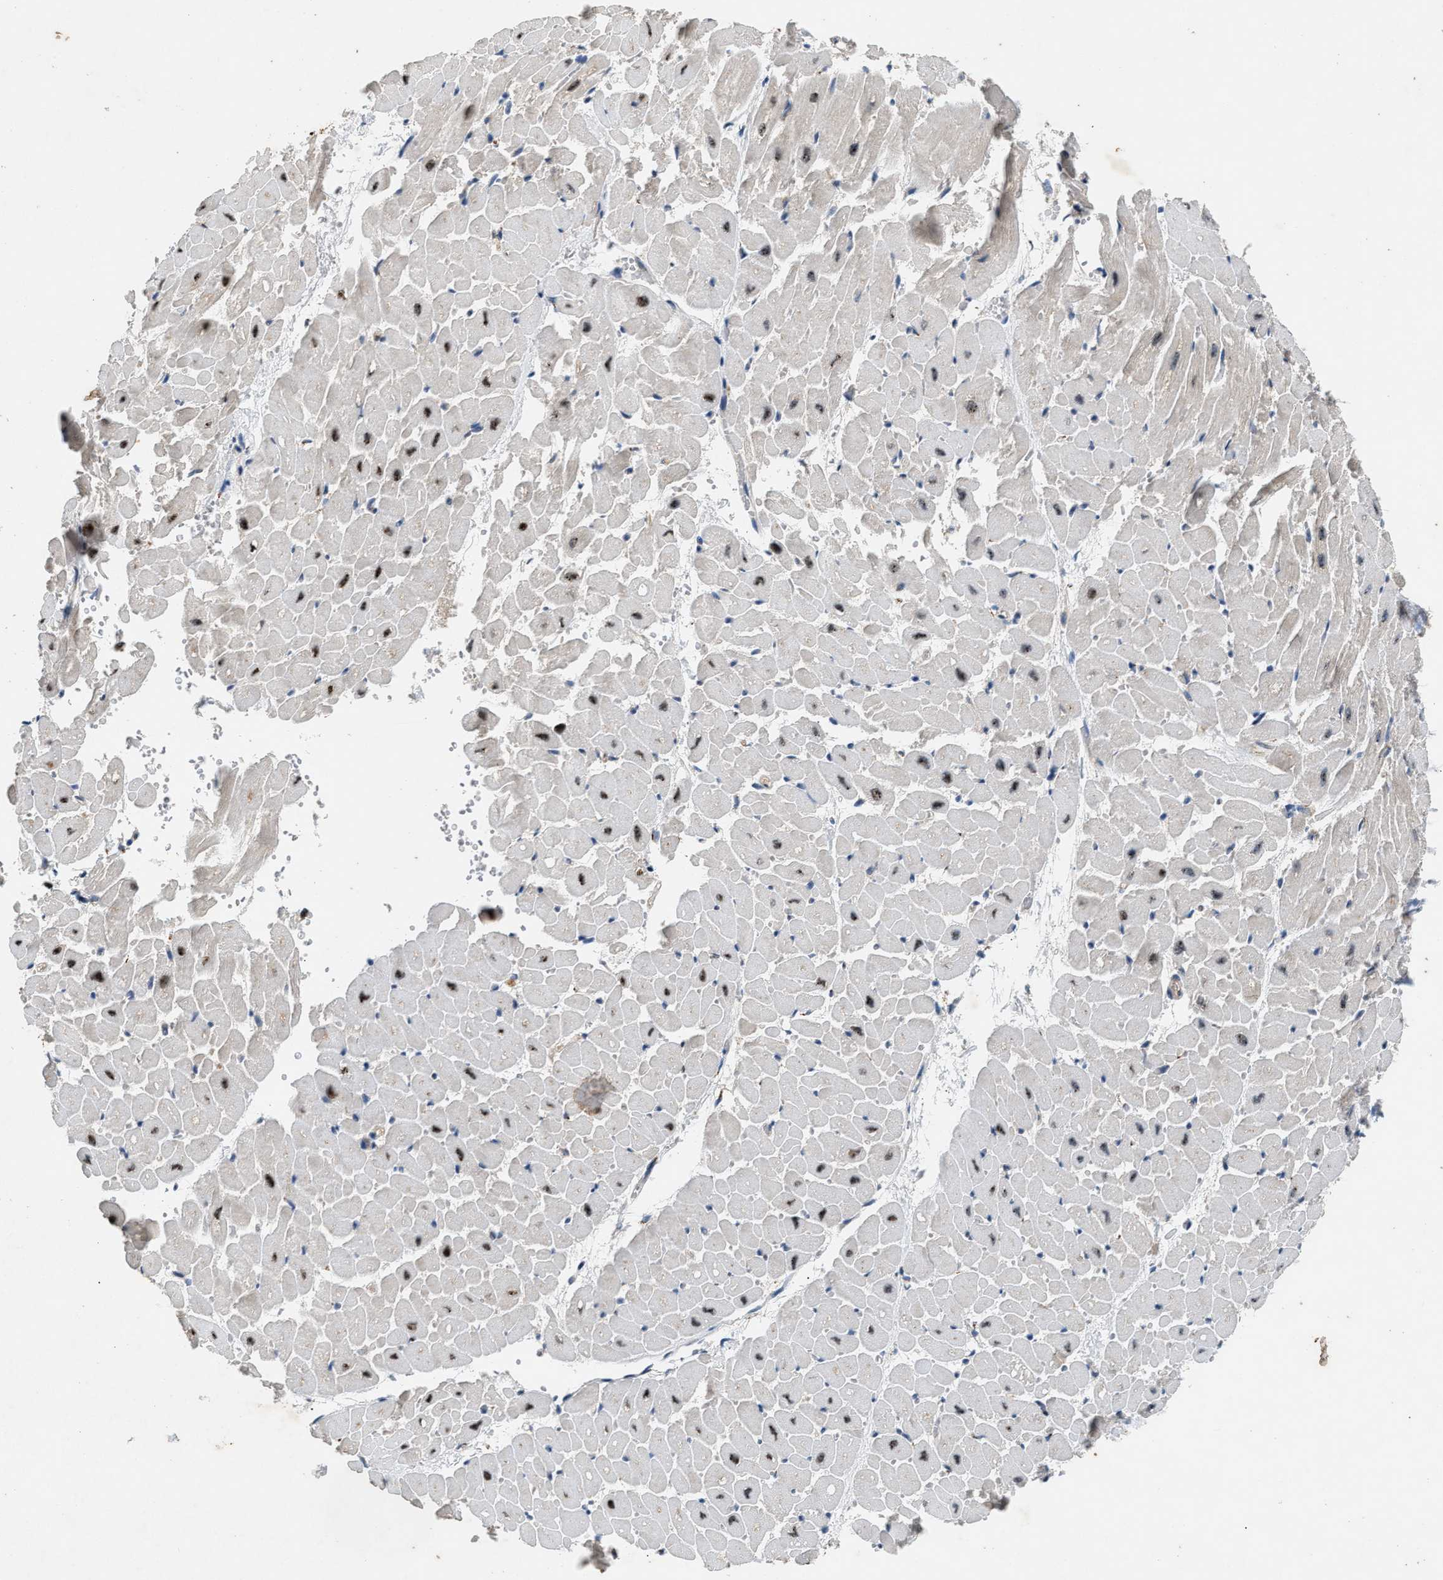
{"staining": {"intensity": "moderate", "quantity": "25%-75%", "location": "nuclear"}, "tissue": "heart muscle", "cell_type": "Cardiomyocytes", "image_type": "normal", "snomed": [{"axis": "morphology", "description": "Normal tissue, NOS"}, {"axis": "topography", "description": "Heart"}], "caption": "A high-resolution photomicrograph shows immunohistochemistry staining of unremarkable heart muscle, which displays moderate nuclear positivity in approximately 25%-75% of cardiomyocytes. The staining is performed using DAB (3,3'-diaminobenzidine) brown chromogen to label protein expression. The nuclei are counter-stained blue using hematoxylin.", "gene": "CHUK", "patient": {"sex": "male", "age": 45}}